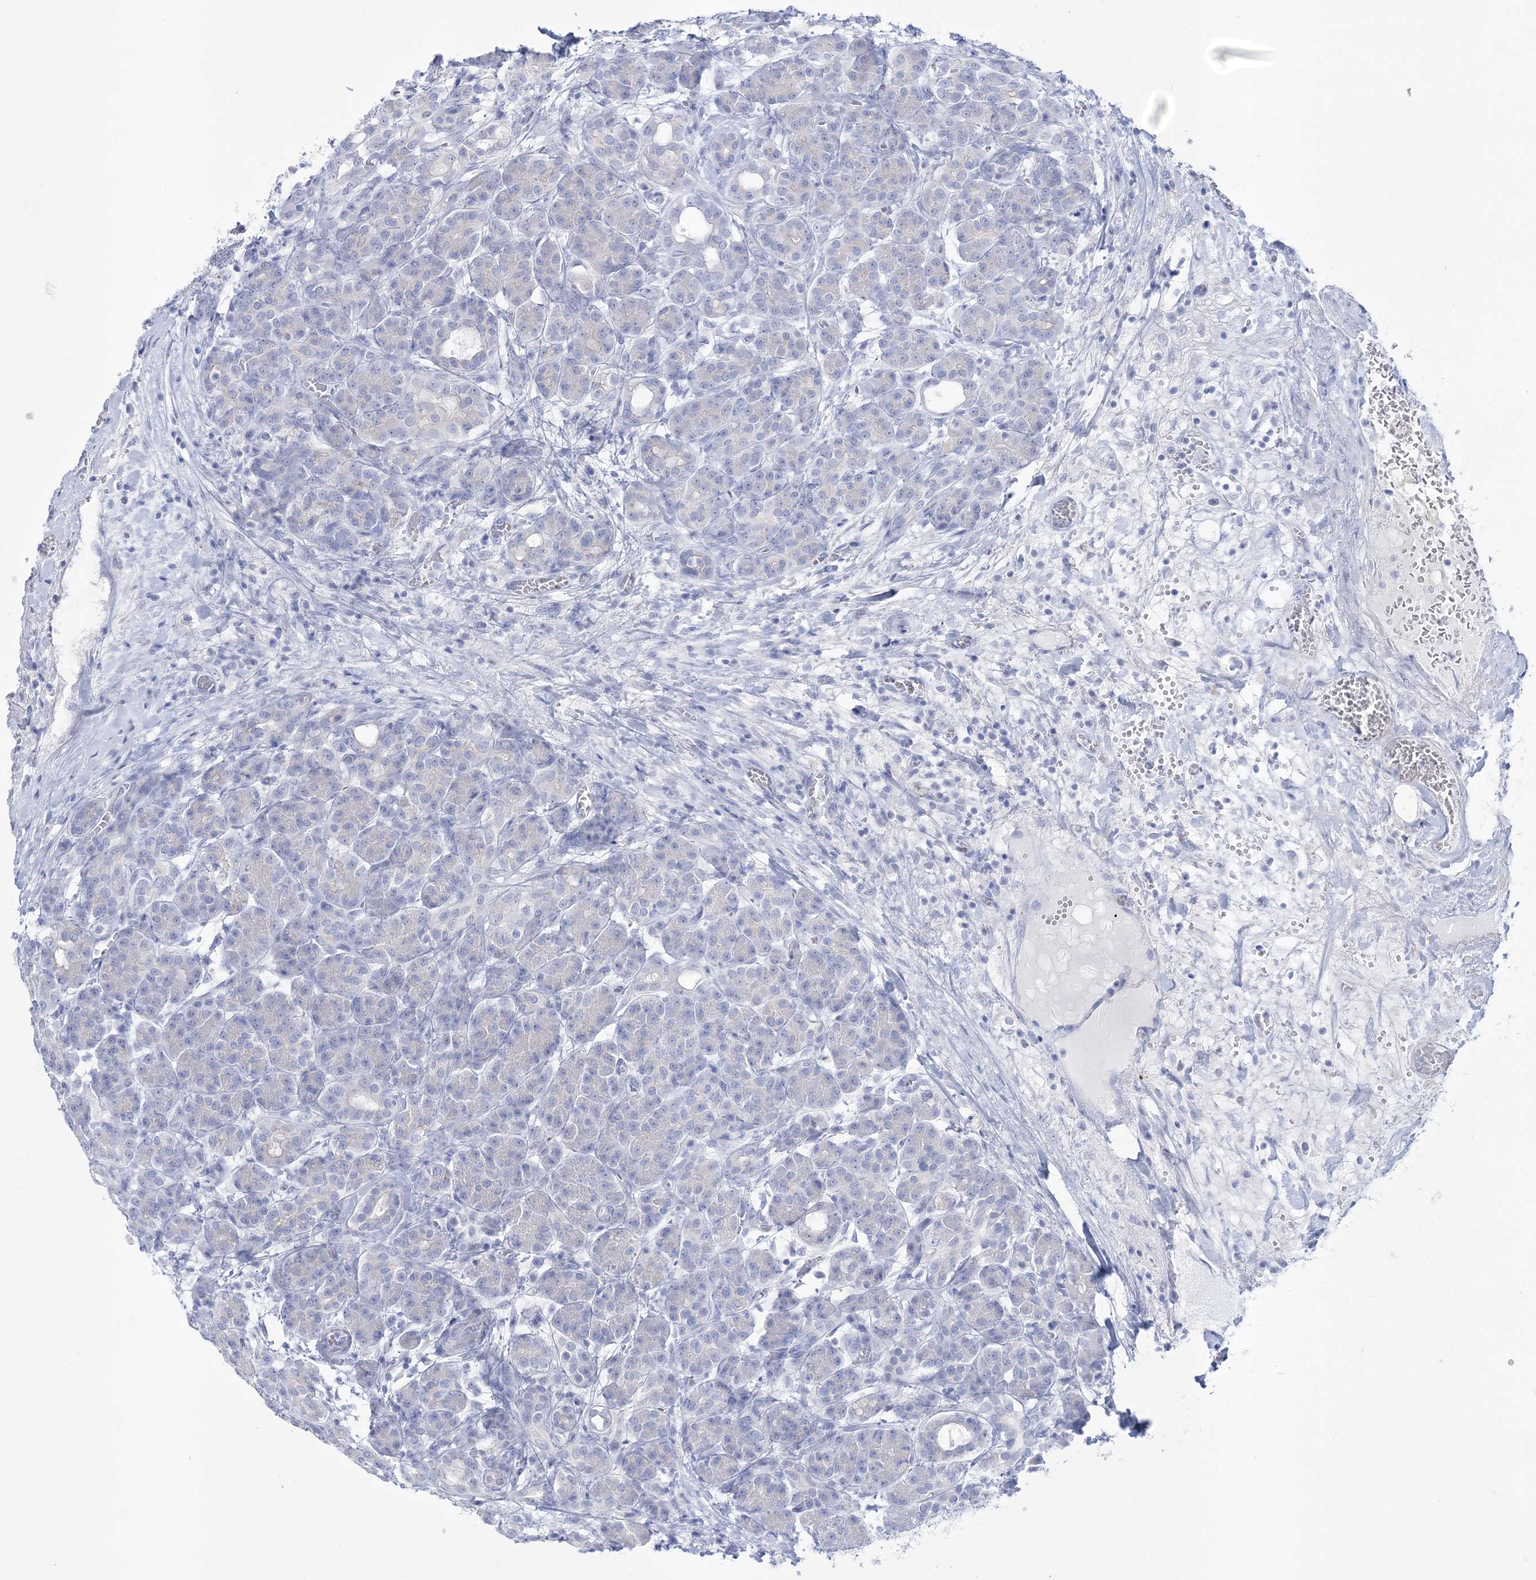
{"staining": {"intensity": "negative", "quantity": "none", "location": "none"}, "tissue": "pancreas", "cell_type": "Exocrine glandular cells", "image_type": "normal", "snomed": [{"axis": "morphology", "description": "Normal tissue, NOS"}, {"axis": "topography", "description": "Pancreas"}], "caption": "High power microscopy histopathology image of an IHC image of benign pancreas, revealing no significant staining in exocrine glandular cells.", "gene": "RBP2", "patient": {"sex": "male", "age": 63}}